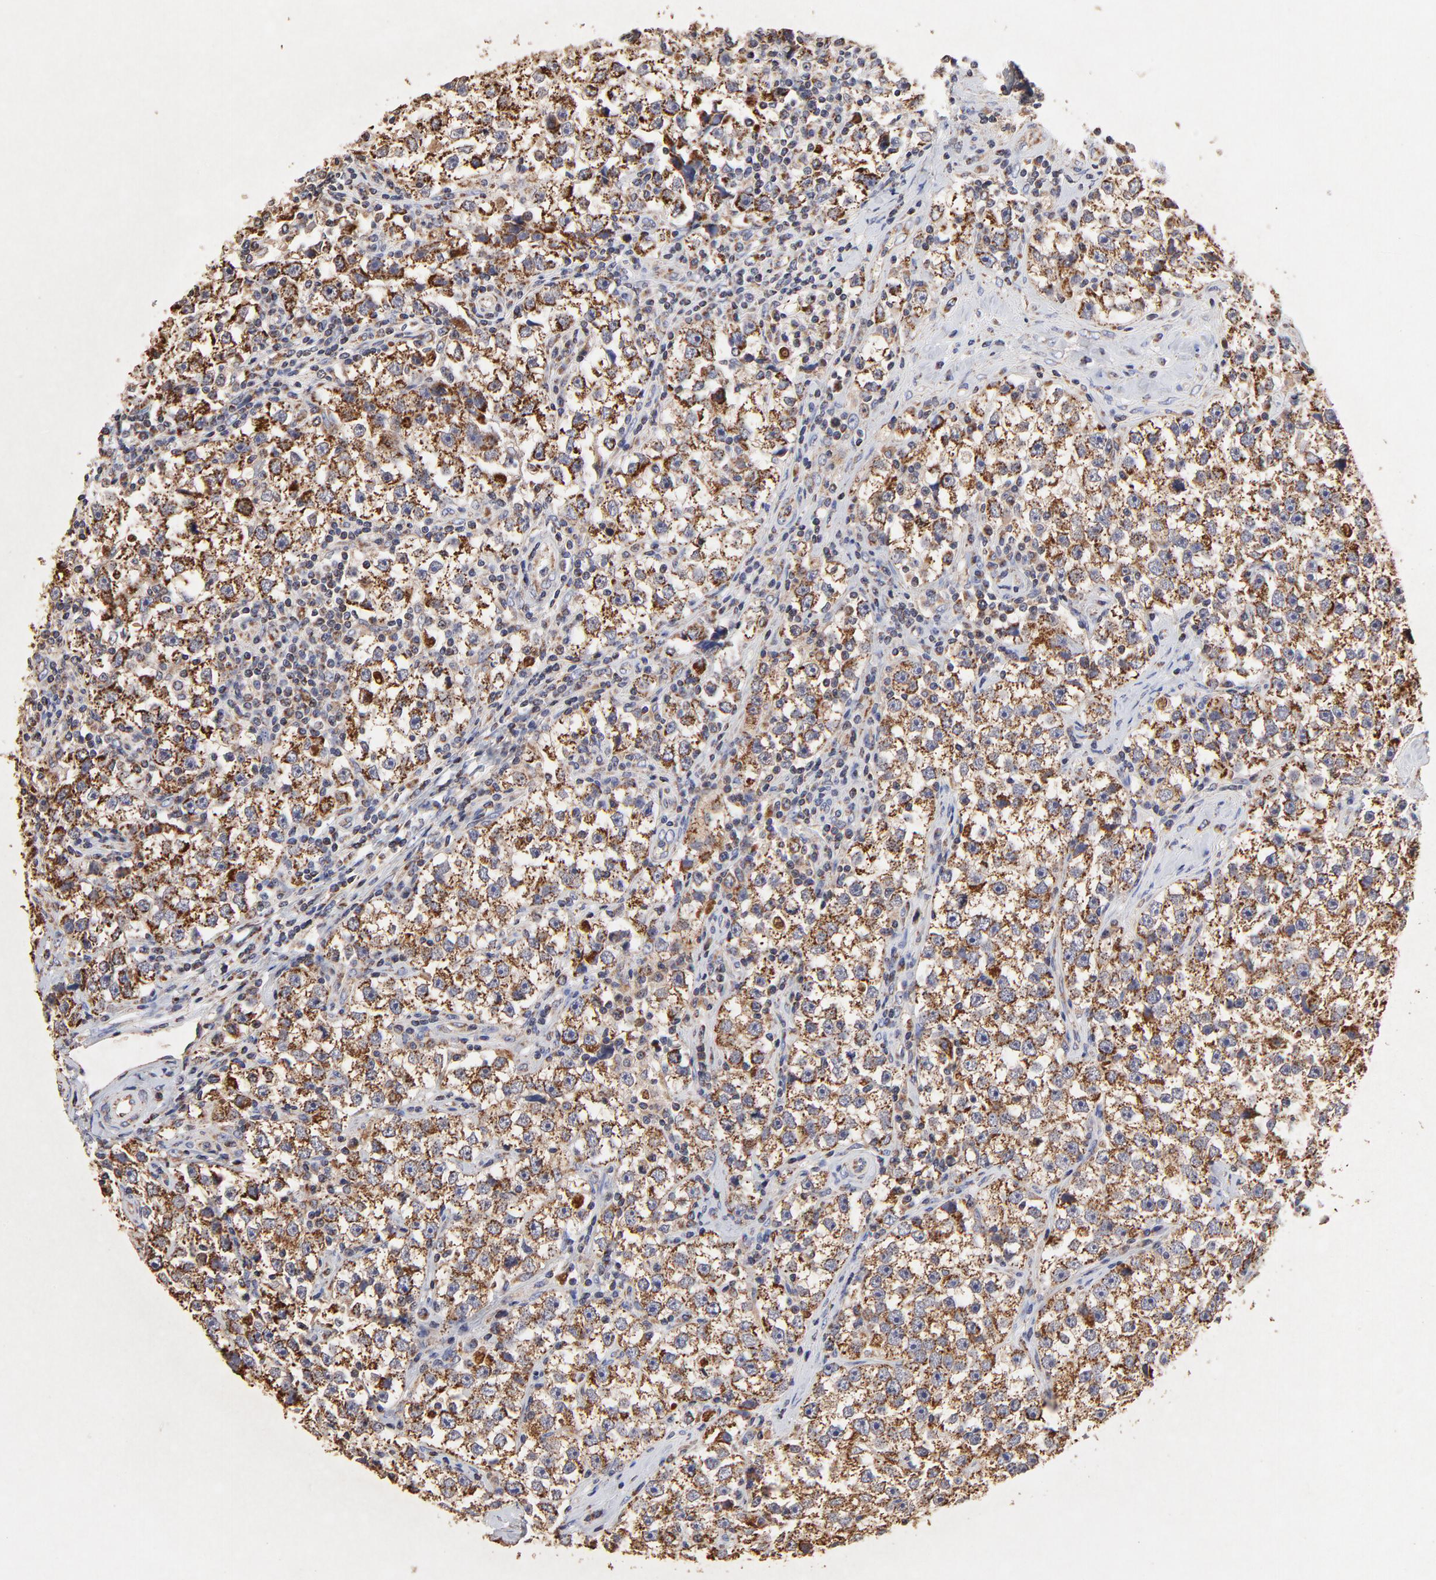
{"staining": {"intensity": "moderate", "quantity": ">75%", "location": "cytoplasmic/membranous"}, "tissue": "testis cancer", "cell_type": "Tumor cells", "image_type": "cancer", "snomed": [{"axis": "morphology", "description": "Seminoma, NOS"}, {"axis": "topography", "description": "Testis"}], "caption": "Testis seminoma stained with a brown dye displays moderate cytoplasmic/membranous positive expression in about >75% of tumor cells.", "gene": "SSBP1", "patient": {"sex": "male", "age": 32}}